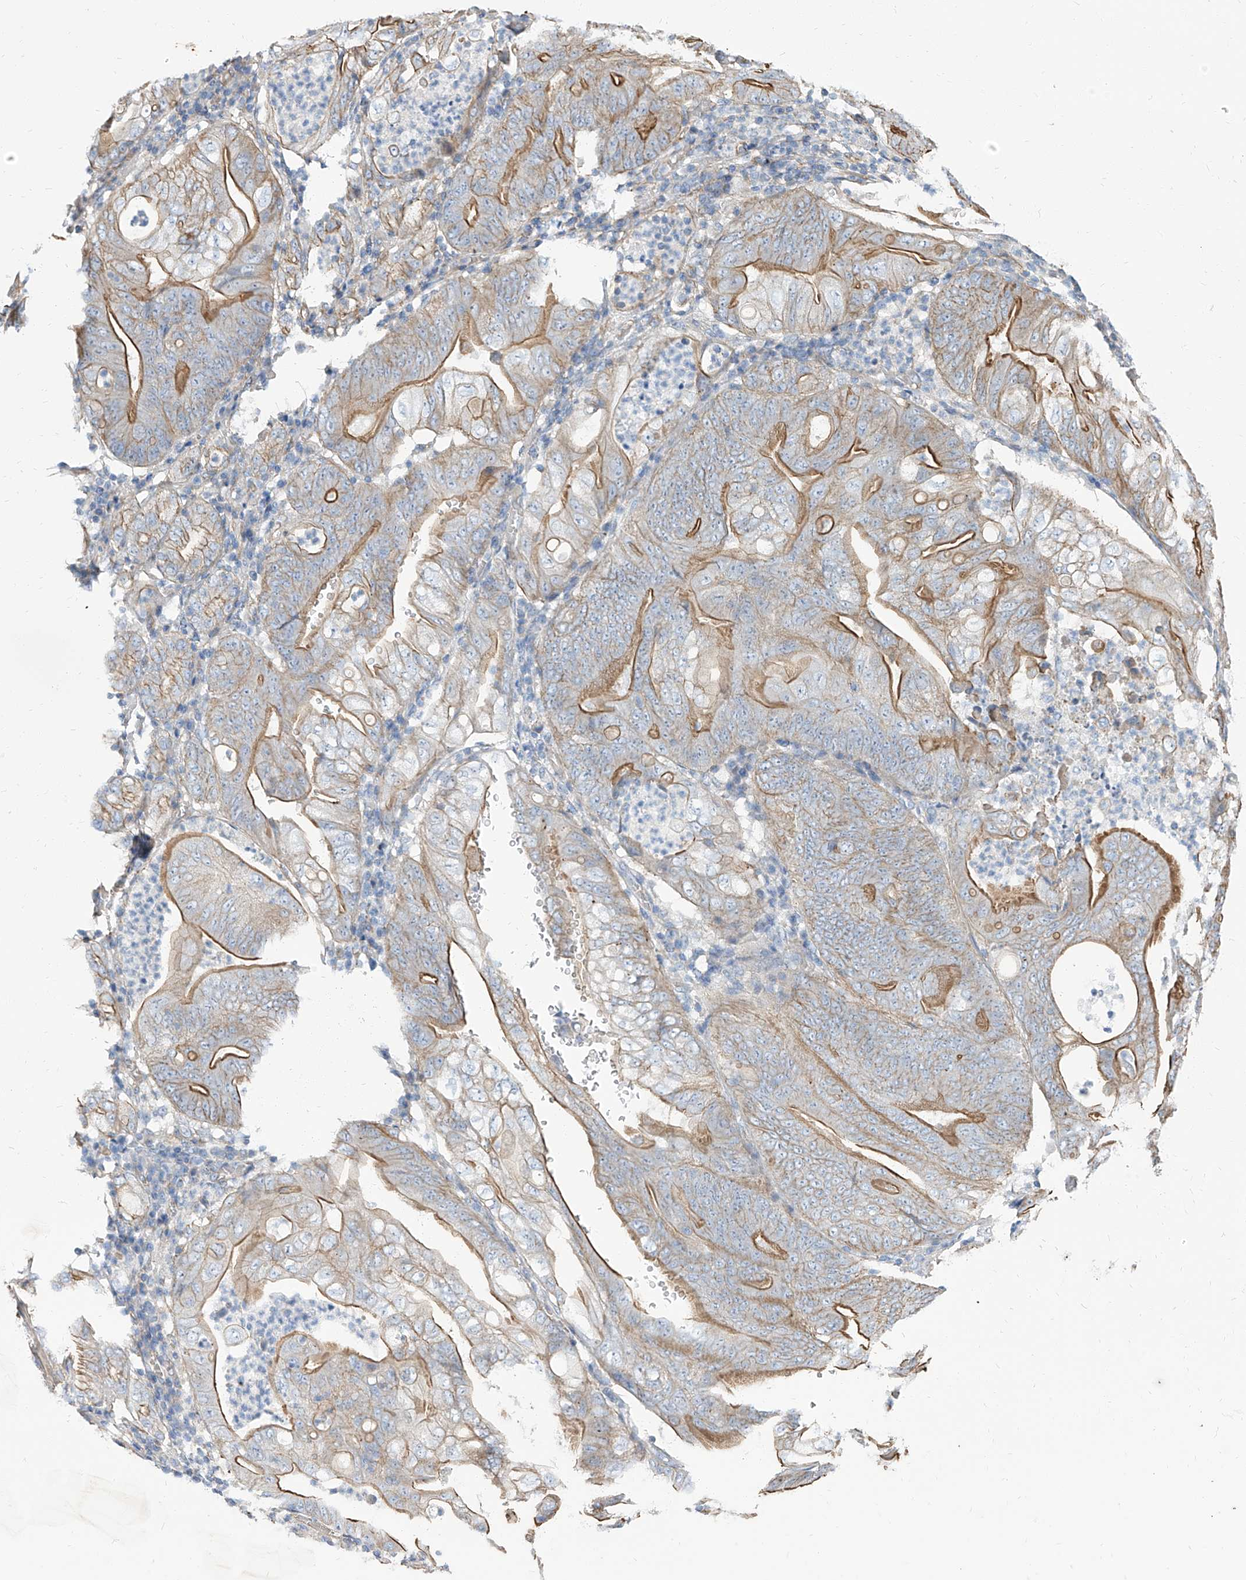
{"staining": {"intensity": "strong", "quantity": "25%-75%", "location": "cytoplasmic/membranous"}, "tissue": "stomach cancer", "cell_type": "Tumor cells", "image_type": "cancer", "snomed": [{"axis": "morphology", "description": "Adenocarcinoma, NOS"}, {"axis": "topography", "description": "Stomach"}], "caption": "DAB immunohistochemical staining of human stomach cancer (adenocarcinoma) exhibits strong cytoplasmic/membranous protein expression in about 25%-75% of tumor cells.", "gene": "TXLNB", "patient": {"sex": "female", "age": 73}}